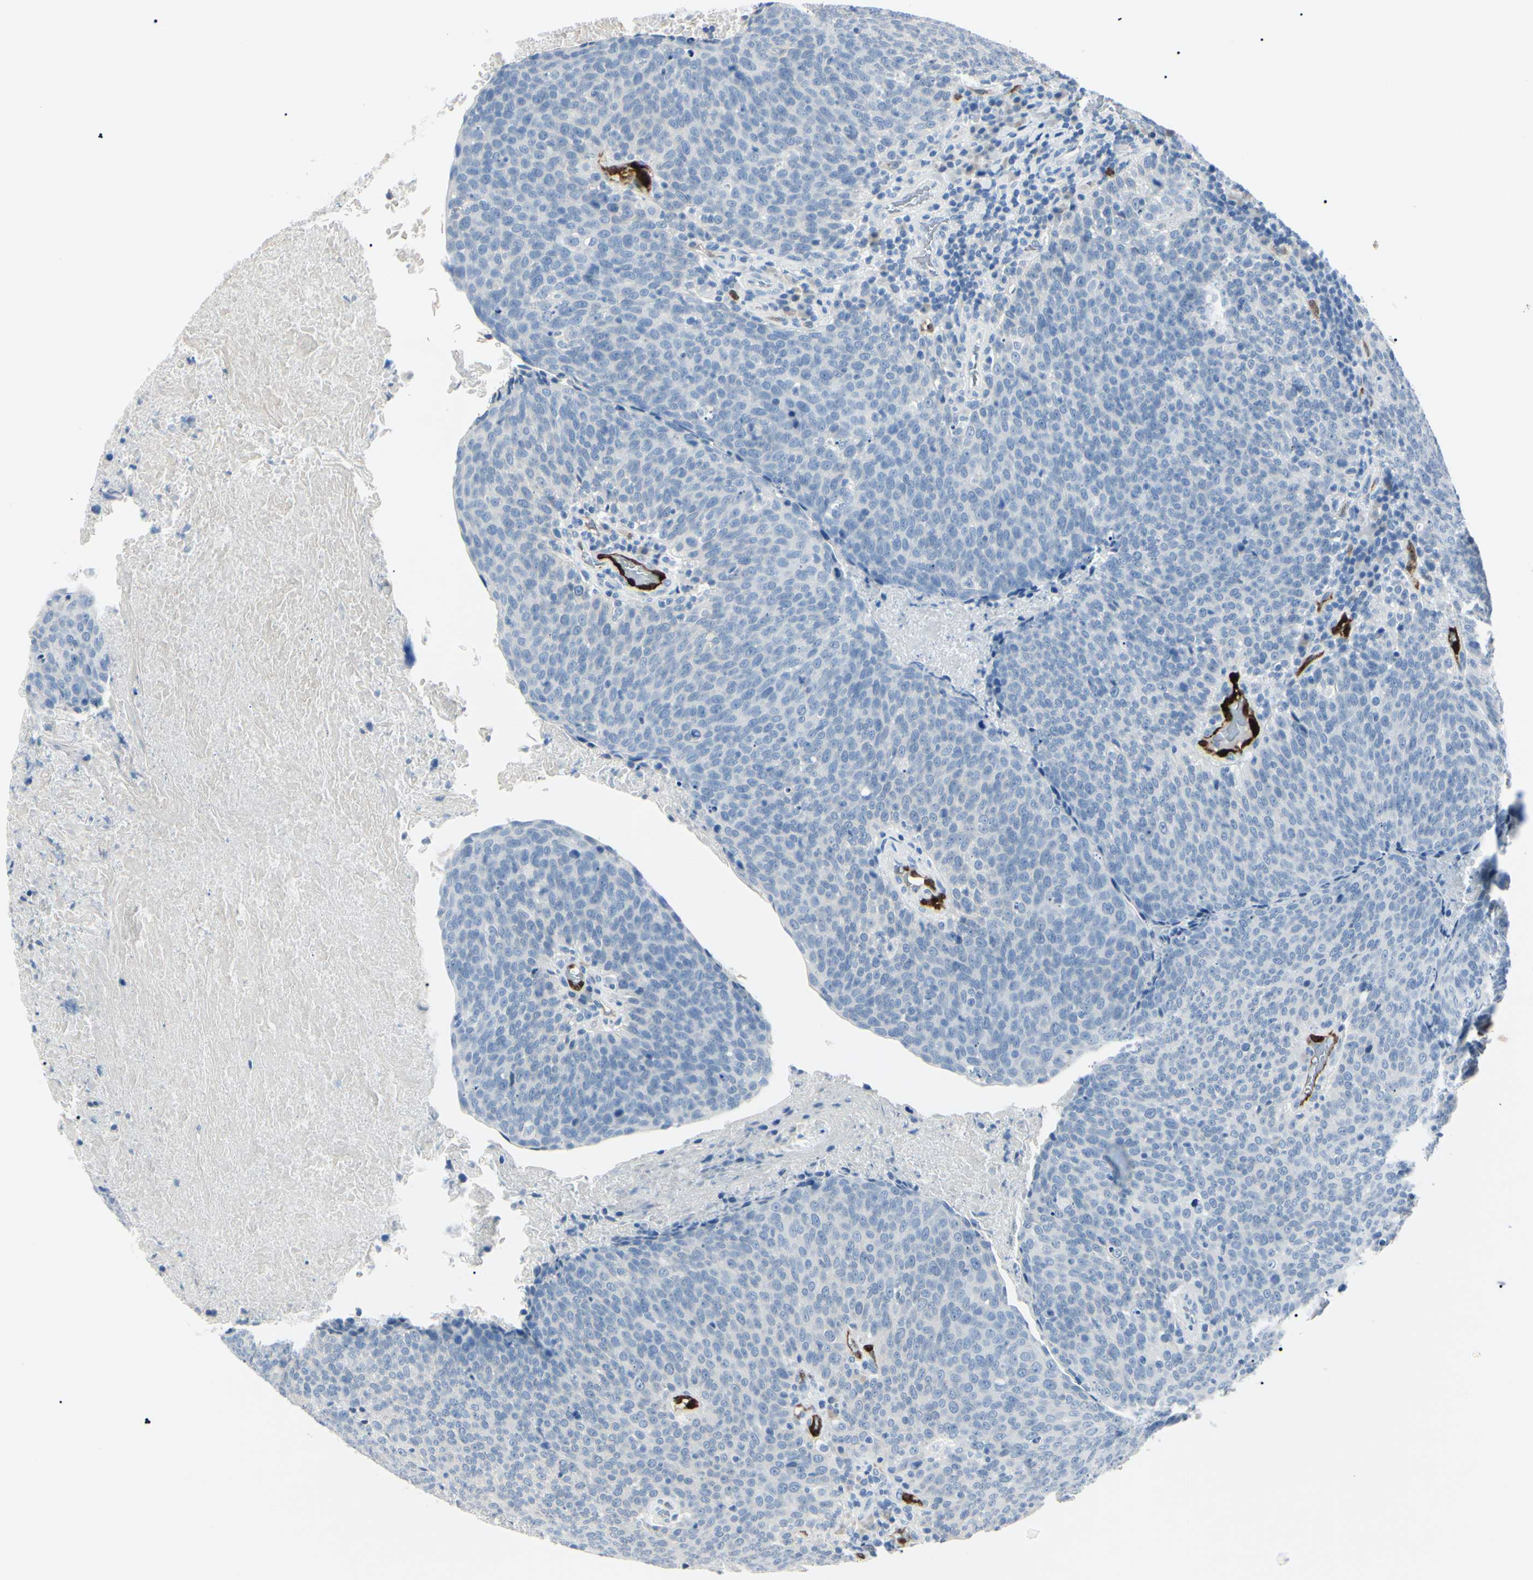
{"staining": {"intensity": "negative", "quantity": "none", "location": "none"}, "tissue": "head and neck cancer", "cell_type": "Tumor cells", "image_type": "cancer", "snomed": [{"axis": "morphology", "description": "Squamous cell carcinoma, NOS"}, {"axis": "morphology", "description": "Squamous cell carcinoma, metastatic, NOS"}, {"axis": "topography", "description": "Lymph node"}, {"axis": "topography", "description": "Head-Neck"}], "caption": "DAB immunohistochemical staining of human squamous cell carcinoma (head and neck) displays no significant staining in tumor cells.", "gene": "CA2", "patient": {"sex": "male", "age": 62}}